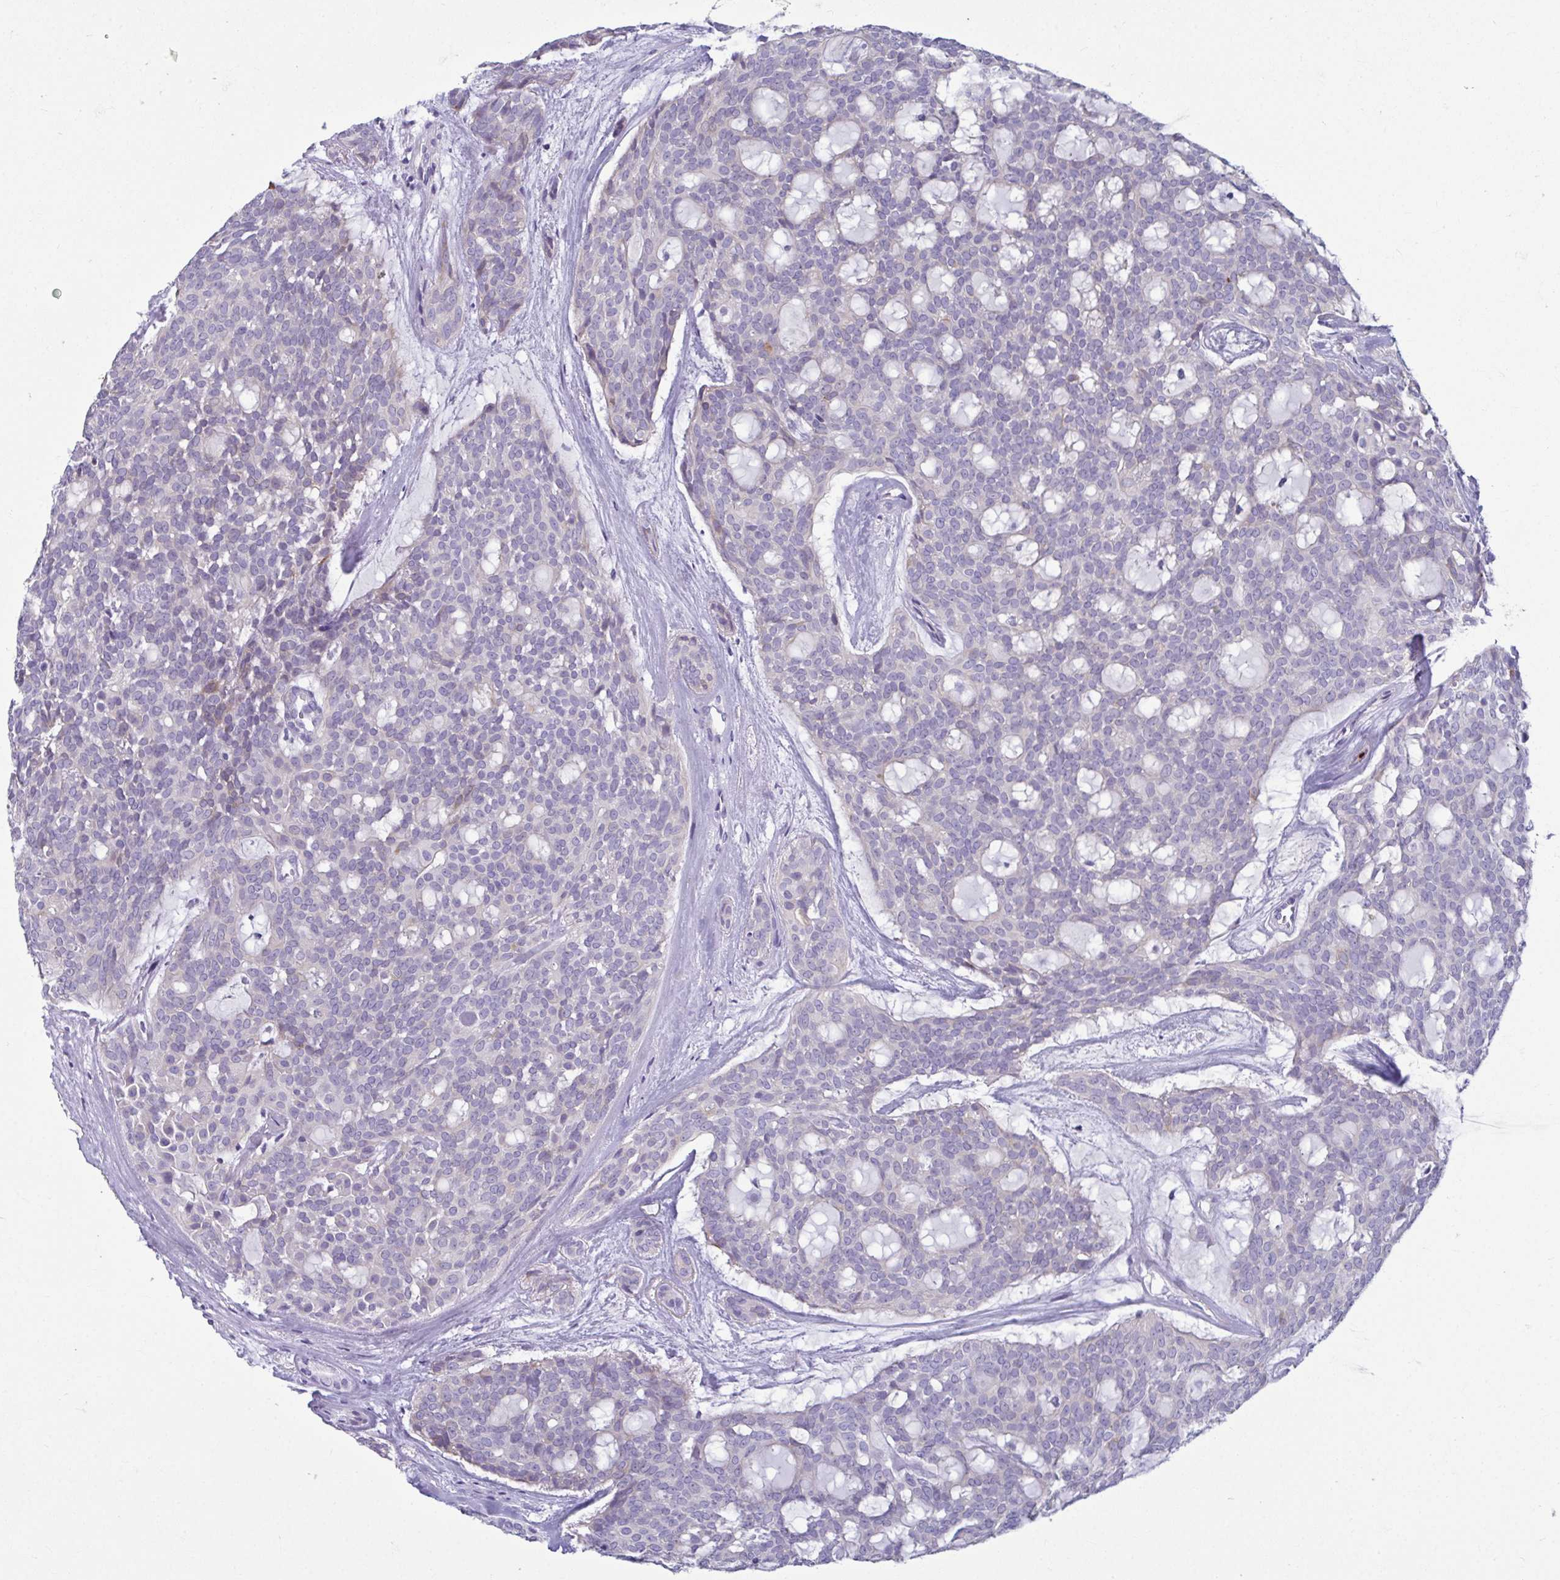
{"staining": {"intensity": "negative", "quantity": "none", "location": "none"}, "tissue": "head and neck cancer", "cell_type": "Tumor cells", "image_type": "cancer", "snomed": [{"axis": "morphology", "description": "Adenocarcinoma, NOS"}, {"axis": "topography", "description": "Head-Neck"}], "caption": "A micrograph of head and neck adenocarcinoma stained for a protein reveals no brown staining in tumor cells.", "gene": "SERPINI1", "patient": {"sex": "male", "age": 66}}